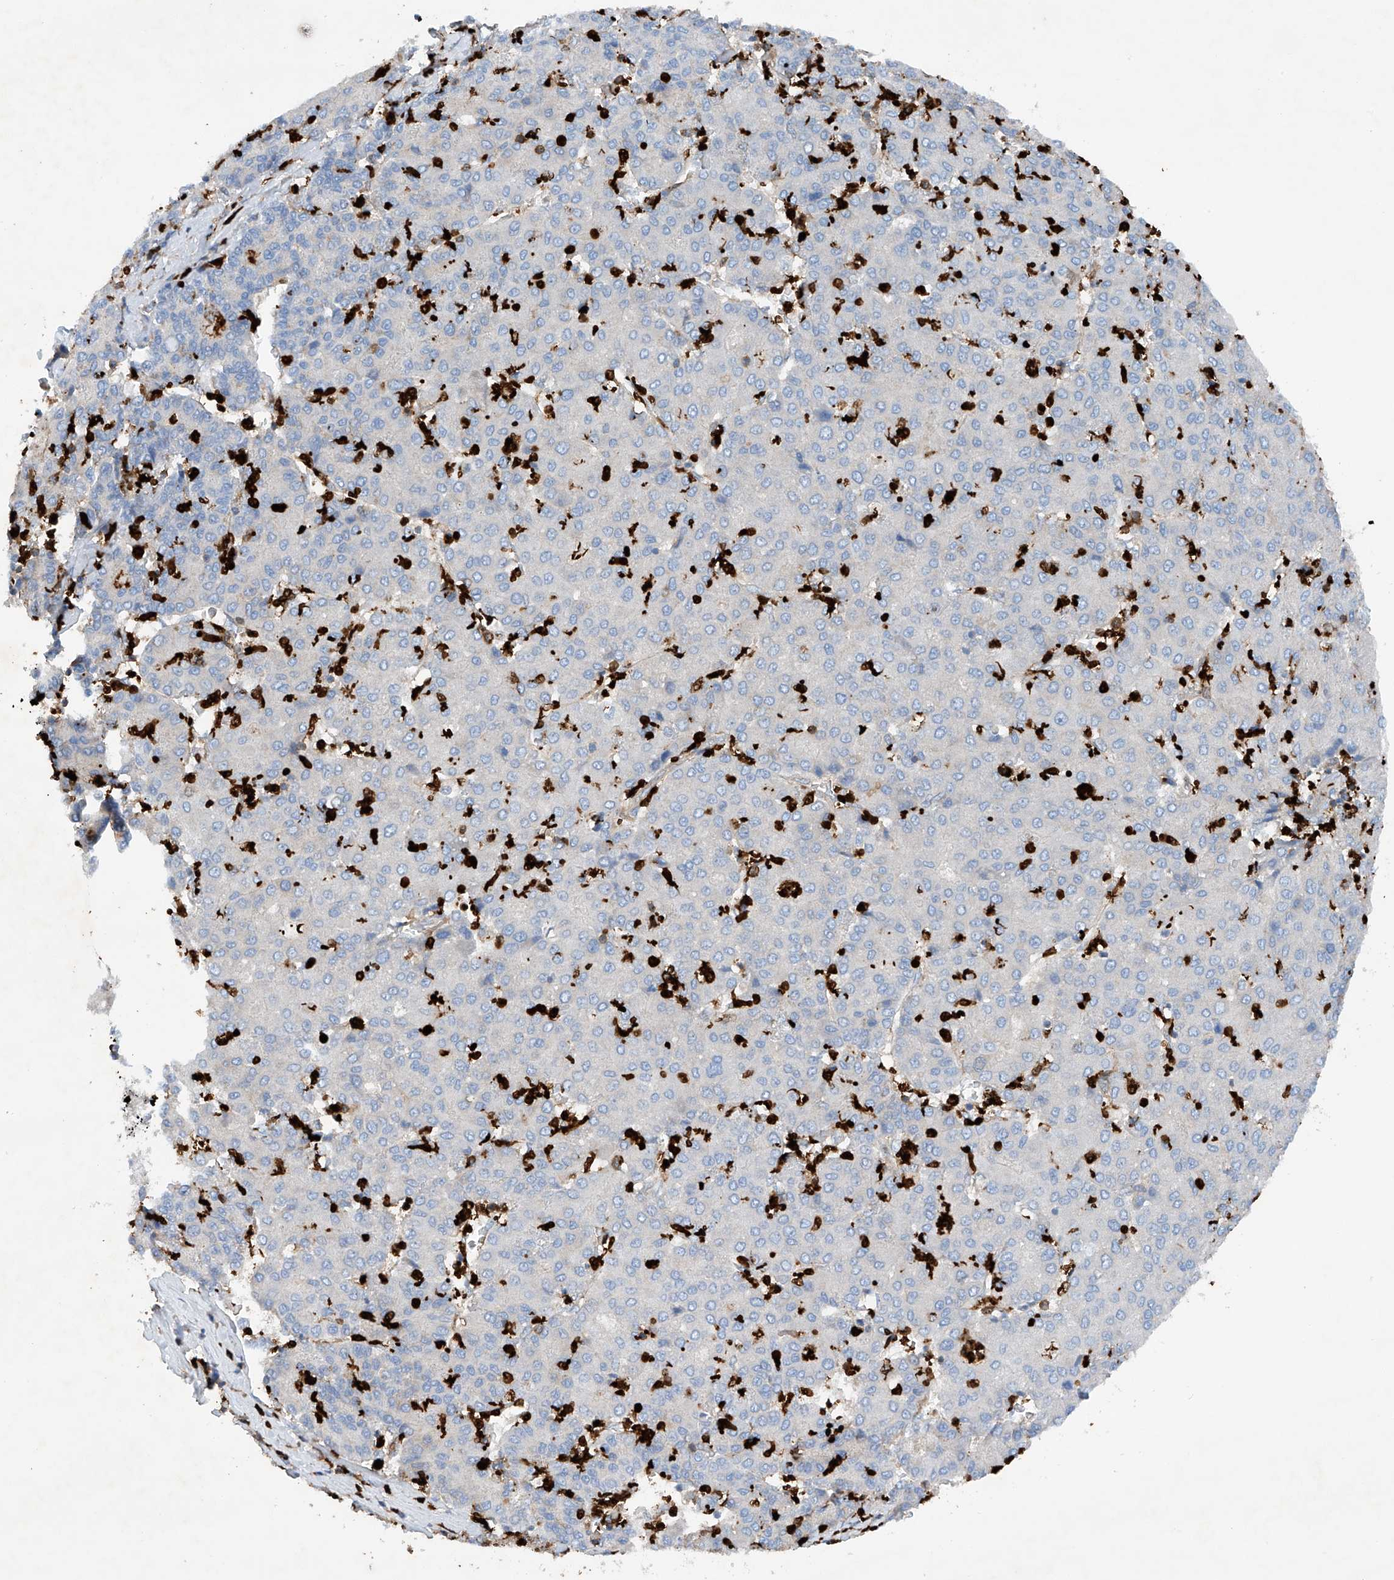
{"staining": {"intensity": "negative", "quantity": "none", "location": "none"}, "tissue": "liver cancer", "cell_type": "Tumor cells", "image_type": "cancer", "snomed": [{"axis": "morphology", "description": "Carcinoma, Hepatocellular, NOS"}, {"axis": "topography", "description": "Liver"}], "caption": "This is an immunohistochemistry (IHC) histopathology image of human liver hepatocellular carcinoma. There is no expression in tumor cells.", "gene": "PHACTR2", "patient": {"sex": "male", "age": 65}}